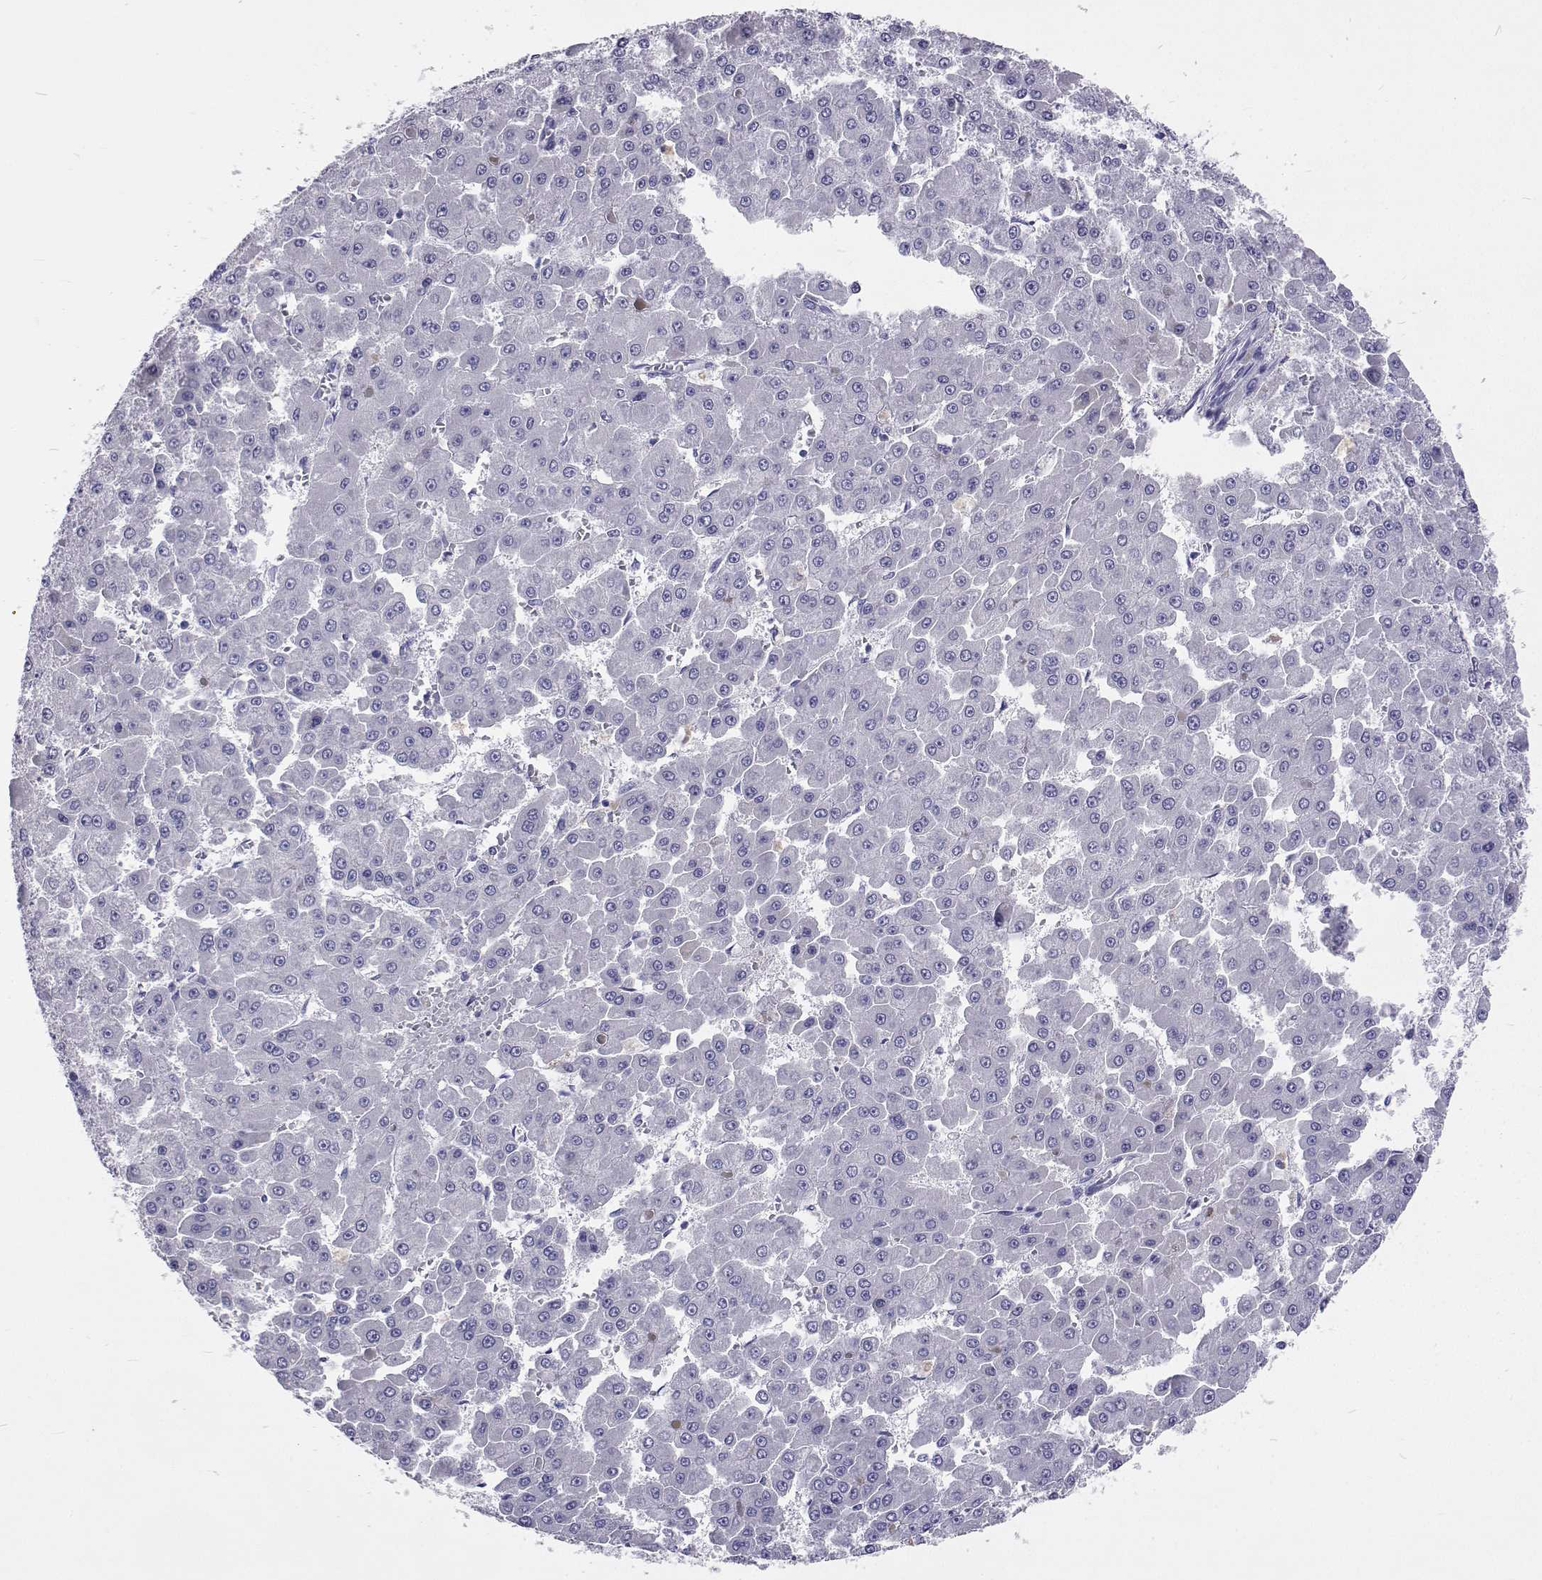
{"staining": {"intensity": "negative", "quantity": "none", "location": "none"}, "tissue": "liver cancer", "cell_type": "Tumor cells", "image_type": "cancer", "snomed": [{"axis": "morphology", "description": "Carcinoma, Hepatocellular, NOS"}, {"axis": "topography", "description": "Liver"}], "caption": "High power microscopy photomicrograph of an immunohistochemistry photomicrograph of liver cancer (hepatocellular carcinoma), revealing no significant staining in tumor cells.", "gene": "UMODL1", "patient": {"sex": "male", "age": 78}}